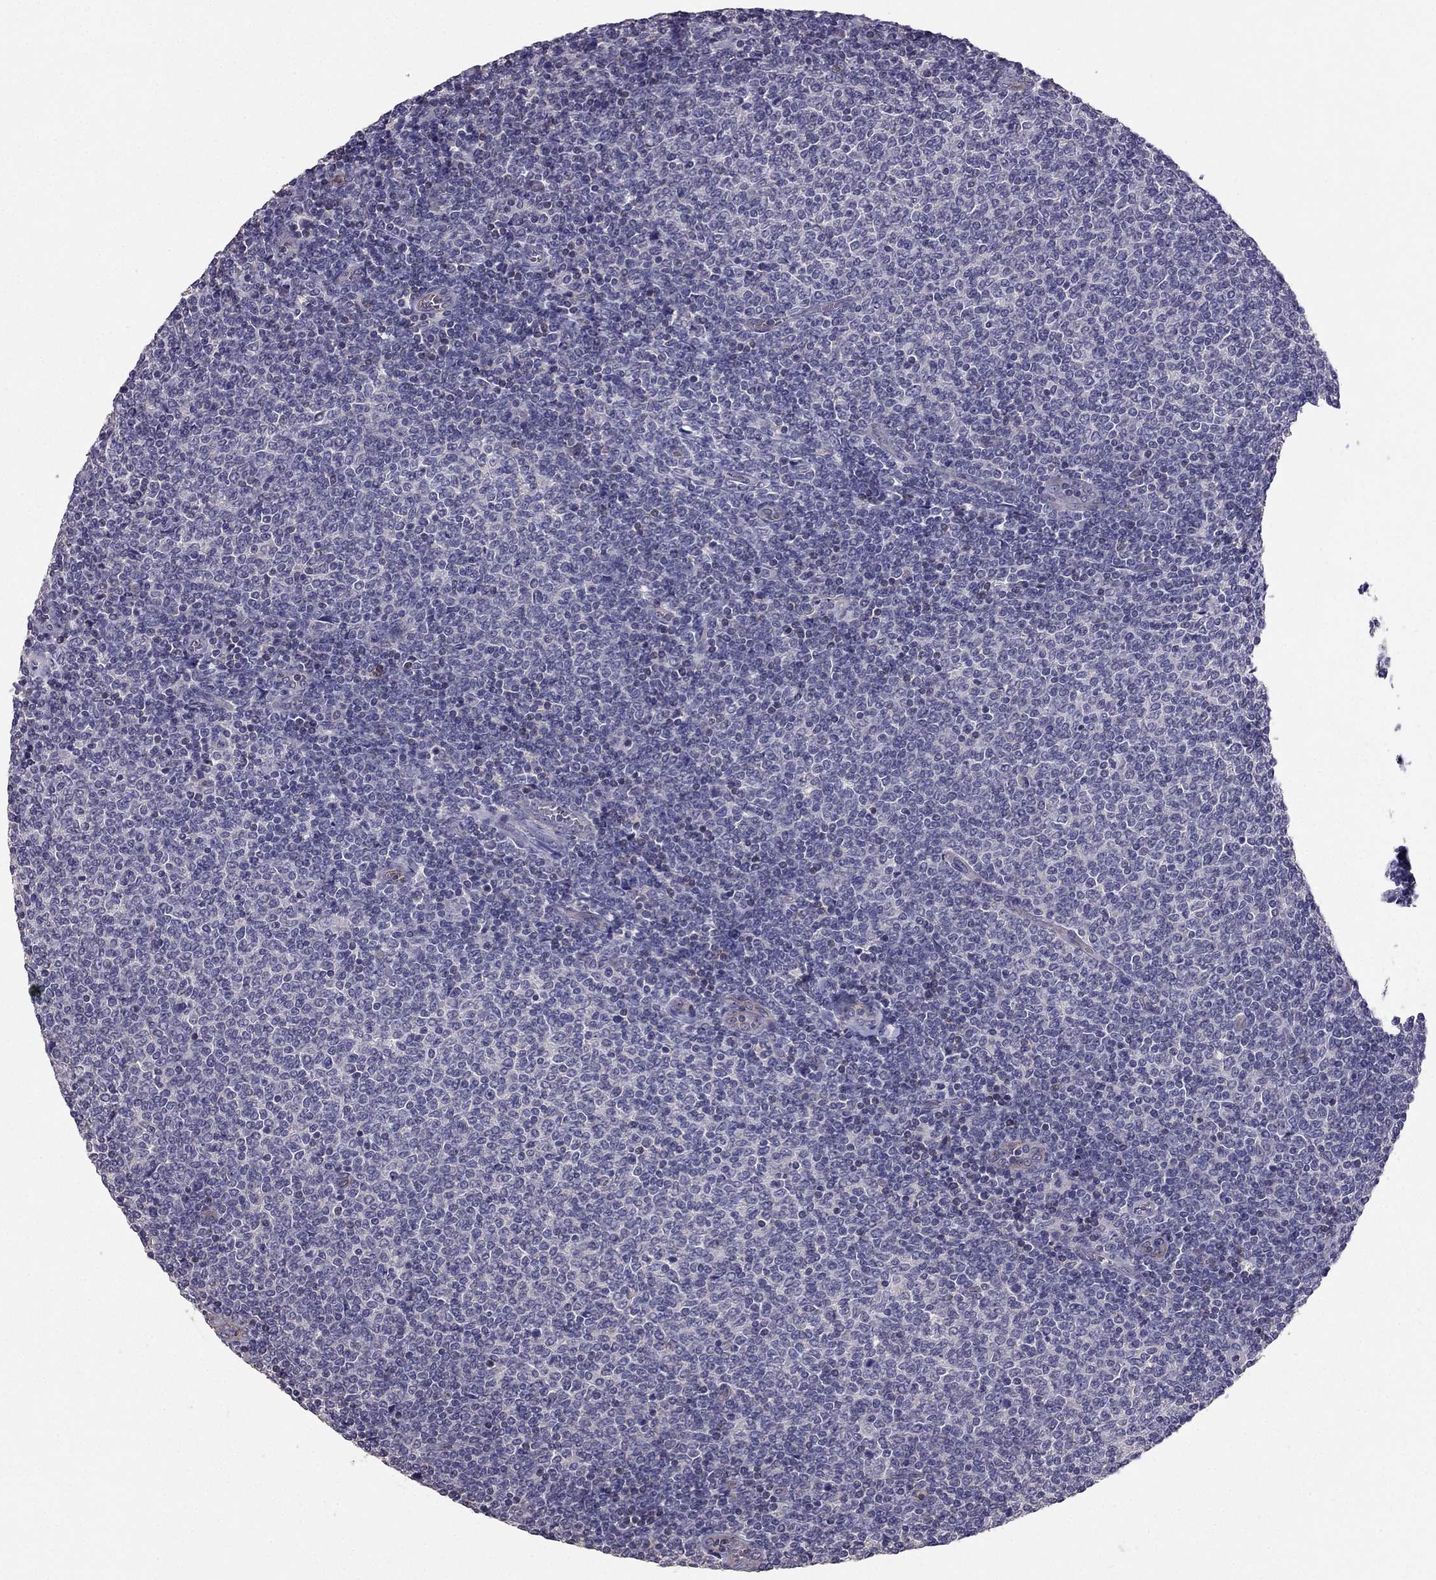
{"staining": {"intensity": "negative", "quantity": "none", "location": "none"}, "tissue": "lymphoma", "cell_type": "Tumor cells", "image_type": "cancer", "snomed": [{"axis": "morphology", "description": "Malignant lymphoma, non-Hodgkin's type, Low grade"}, {"axis": "topography", "description": "Lymph node"}], "caption": "DAB (3,3'-diaminobenzidine) immunohistochemical staining of human lymphoma exhibits no significant expression in tumor cells.", "gene": "RFLNB", "patient": {"sex": "male", "age": 52}}